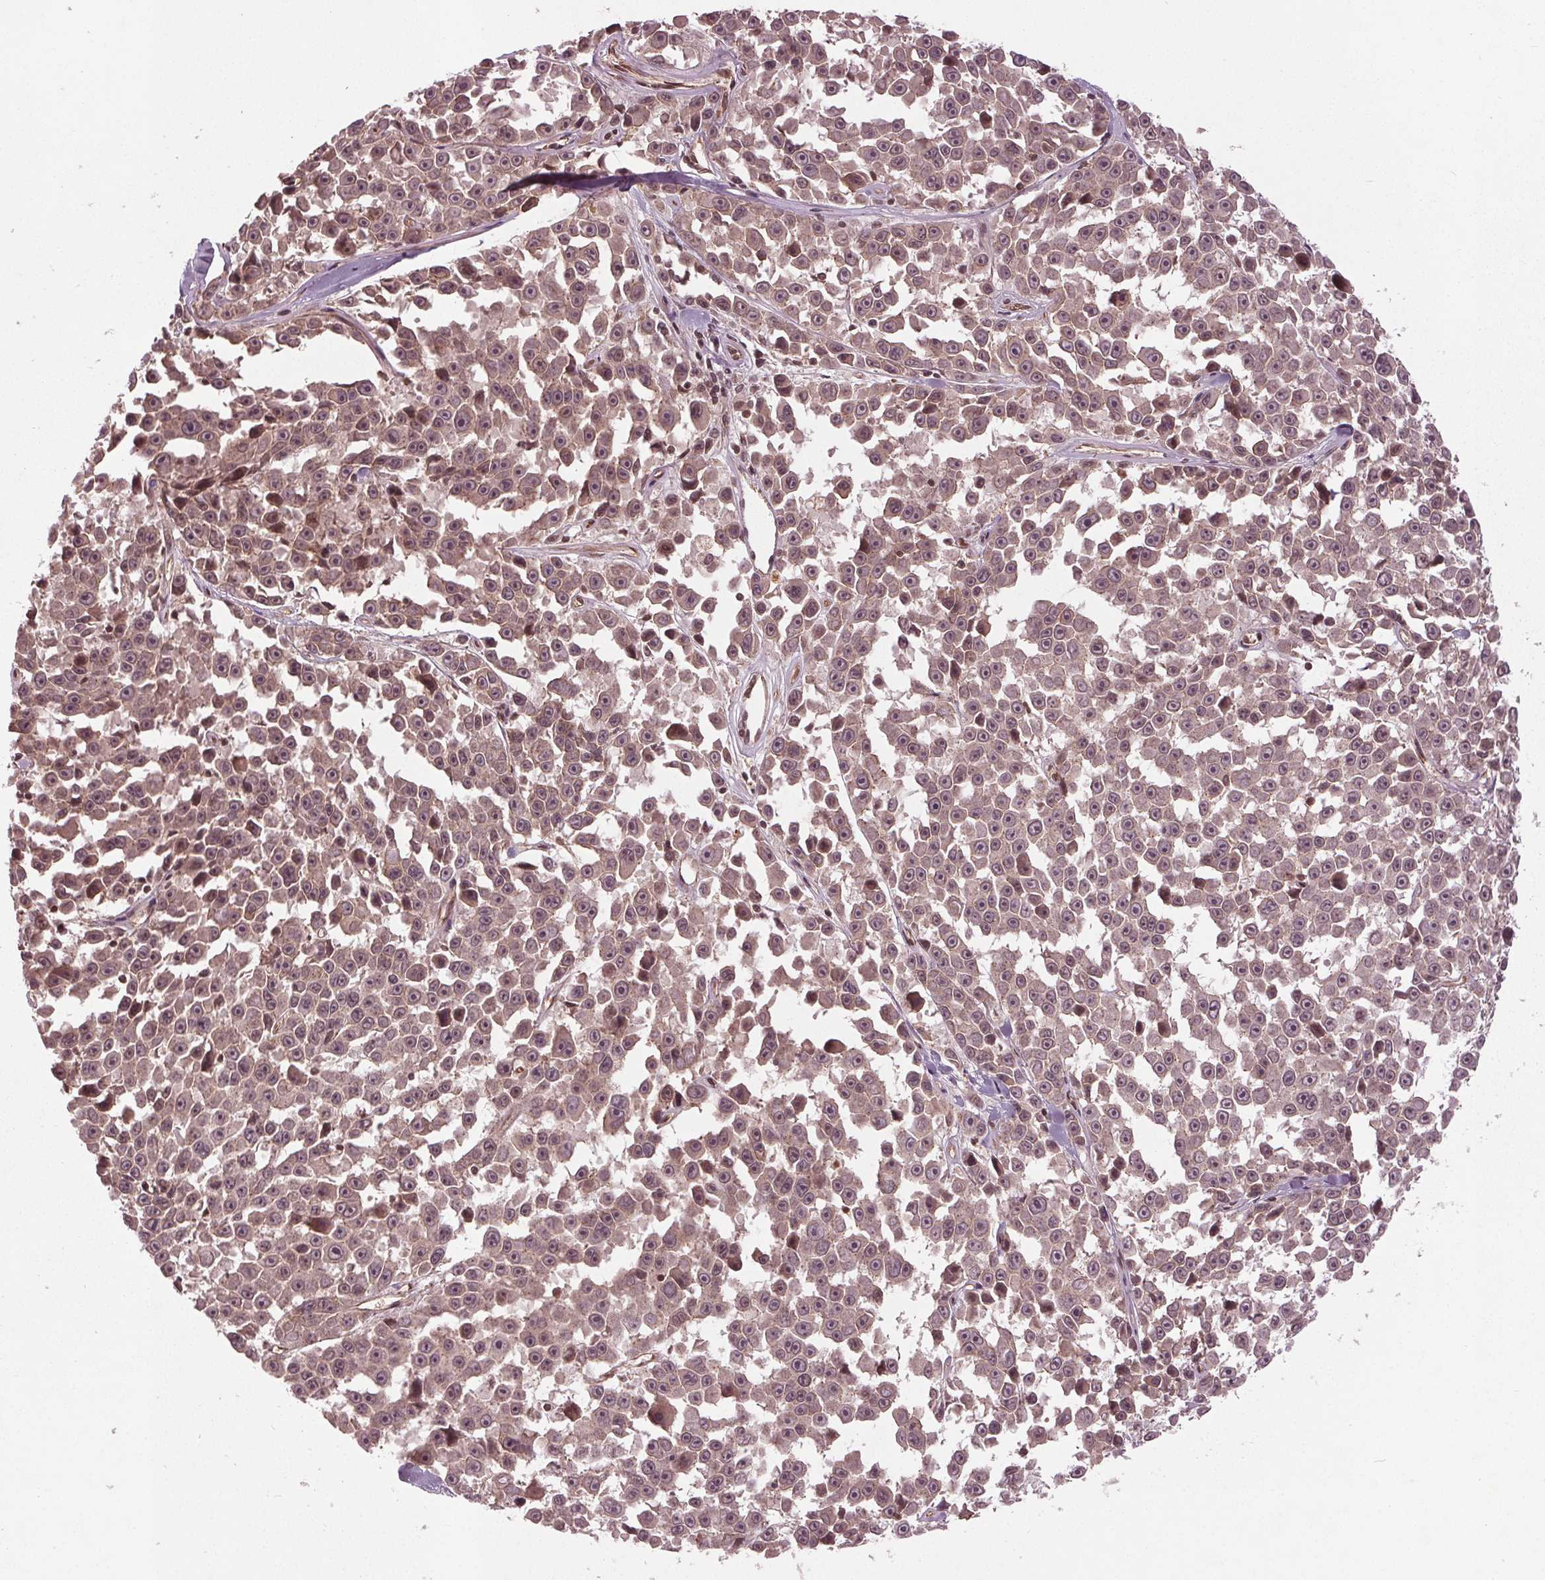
{"staining": {"intensity": "moderate", "quantity": "<25%", "location": "nuclear"}, "tissue": "melanoma", "cell_type": "Tumor cells", "image_type": "cancer", "snomed": [{"axis": "morphology", "description": "Malignant melanoma, NOS"}, {"axis": "topography", "description": "Skin"}], "caption": "This image displays malignant melanoma stained with immunohistochemistry to label a protein in brown. The nuclear of tumor cells show moderate positivity for the protein. Nuclei are counter-stained blue.", "gene": "BTBD1", "patient": {"sex": "female", "age": 66}}